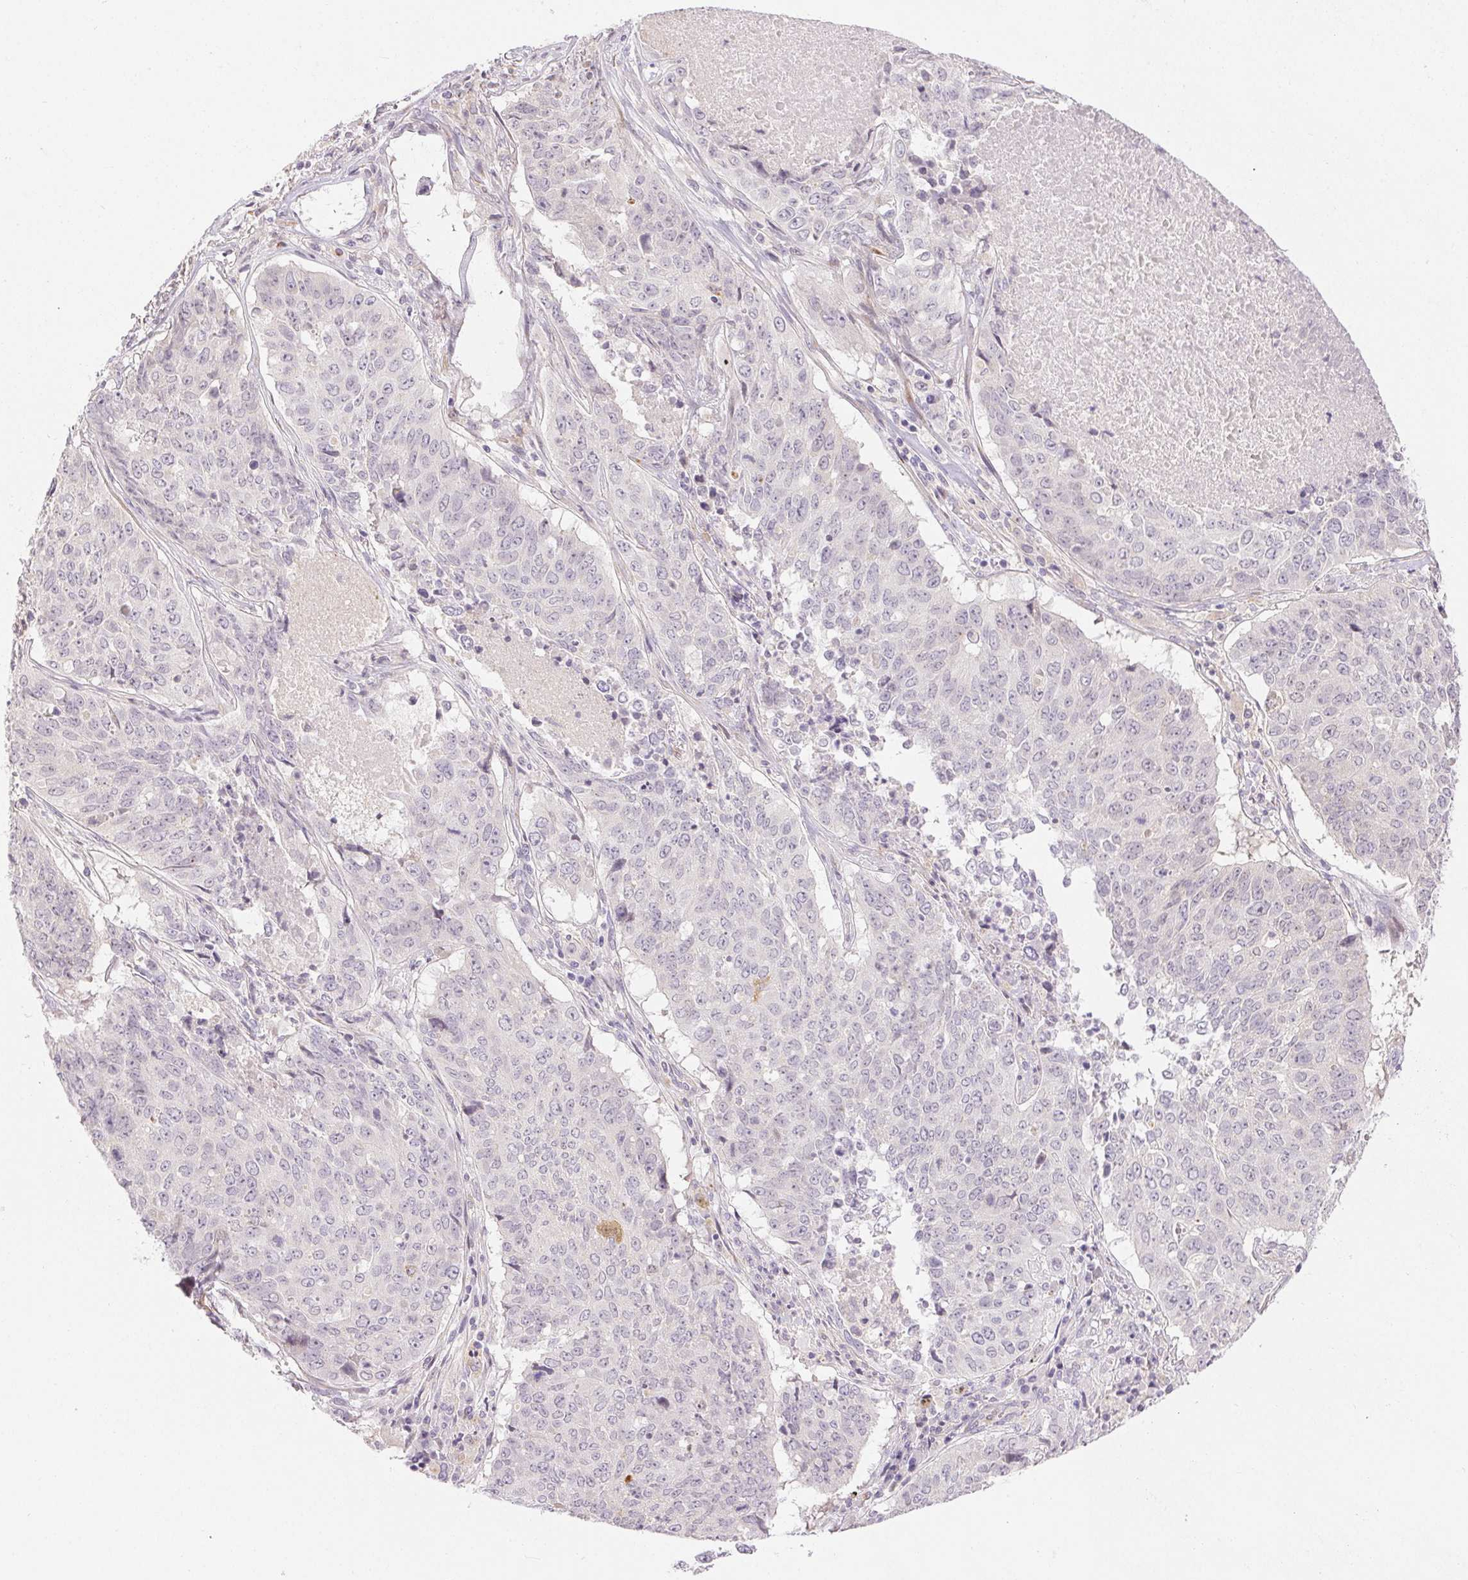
{"staining": {"intensity": "negative", "quantity": "none", "location": "none"}, "tissue": "lung cancer", "cell_type": "Tumor cells", "image_type": "cancer", "snomed": [{"axis": "morphology", "description": "Normal tissue, NOS"}, {"axis": "morphology", "description": "Squamous cell carcinoma, NOS"}, {"axis": "topography", "description": "Bronchus"}, {"axis": "topography", "description": "Lung"}], "caption": "IHC histopathology image of human lung squamous cell carcinoma stained for a protein (brown), which exhibits no expression in tumor cells. The staining was performed using DAB (3,3'-diaminobenzidine) to visualize the protein expression in brown, while the nuclei were stained in blue with hematoxylin (Magnification: 20x).", "gene": "RPGRIP1", "patient": {"sex": "male", "age": 64}}